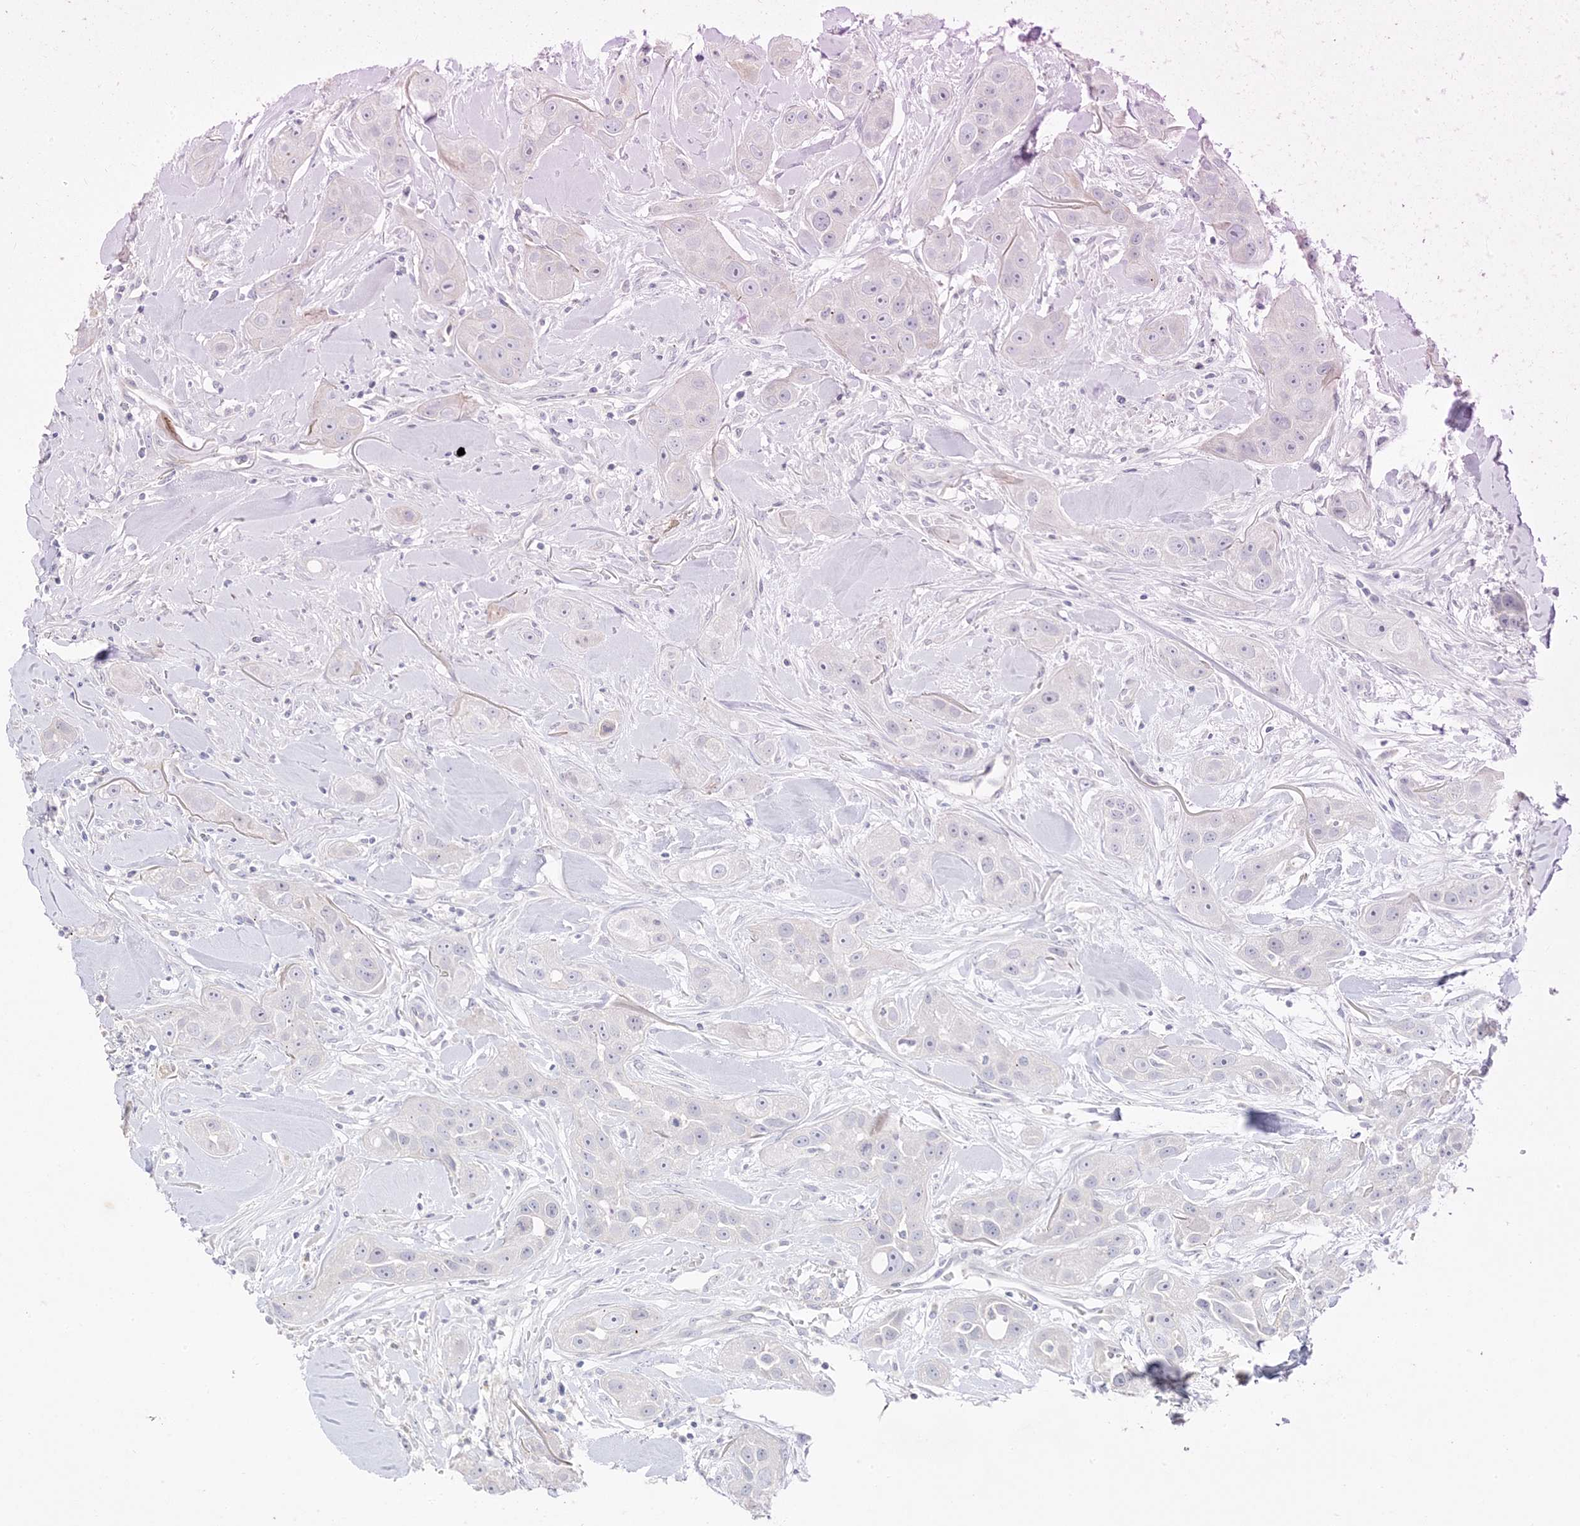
{"staining": {"intensity": "weak", "quantity": "<25%", "location": "cytoplasmic/membranous"}, "tissue": "head and neck cancer", "cell_type": "Tumor cells", "image_type": "cancer", "snomed": [{"axis": "morphology", "description": "Normal tissue, NOS"}, {"axis": "morphology", "description": "Squamous cell carcinoma, NOS"}, {"axis": "topography", "description": "Skeletal muscle"}, {"axis": "topography", "description": "Head-Neck"}], "caption": "Immunohistochemistry image of human head and neck squamous cell carcinoma stained for a protein (brown), which demonstrates no positivity in tumor cells.", "gene": "TRANK1", "patient": {"sex": "male", "age": 51}}